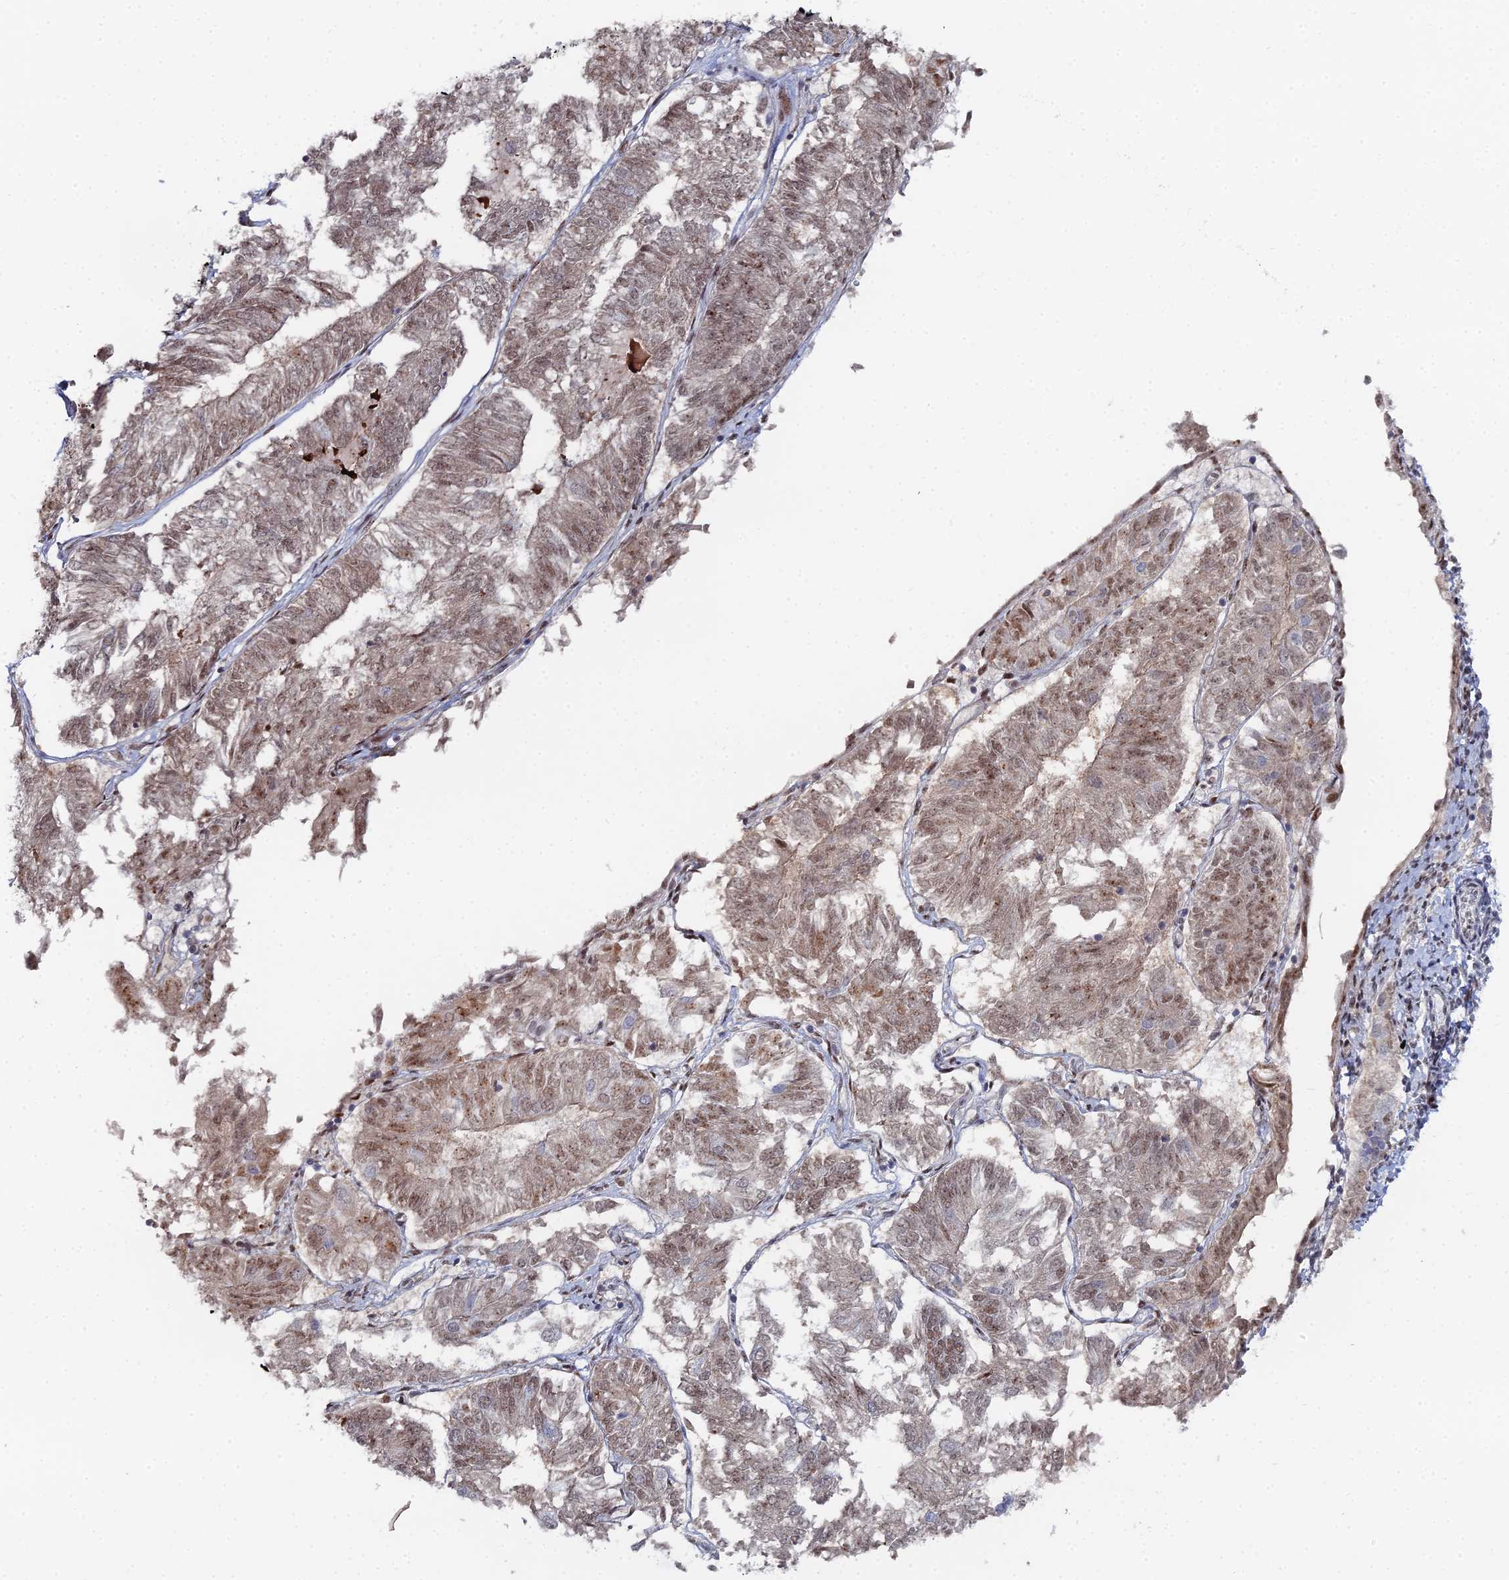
{"staining": {"intensity": "moderate", "quantity": ">75%", "location": "cytoplasmic/membranous,nuclear"}, "tissue": "endometrial cancer", "cell_type": "Tumor cells", "image_type": "cancer", "snomed": [{"axis": "morphology", "description": "Adenocarcinoma, NOS"}, {"axis": "topography", "description": "Endometrium"}], "caption": "Protein analysis of adenocarcinoma (endometrial) tissue demonstrates moderate cytoplasmic/membranous and nuclear expression in approximately >75% of tumor cells. The protein is stained brown, and the nuclei are stained in blue (DAB IHC with brightfield microscopy, high magnification).", "gene": "GSC2", "patient": {"sex": "female", "age": 58}}